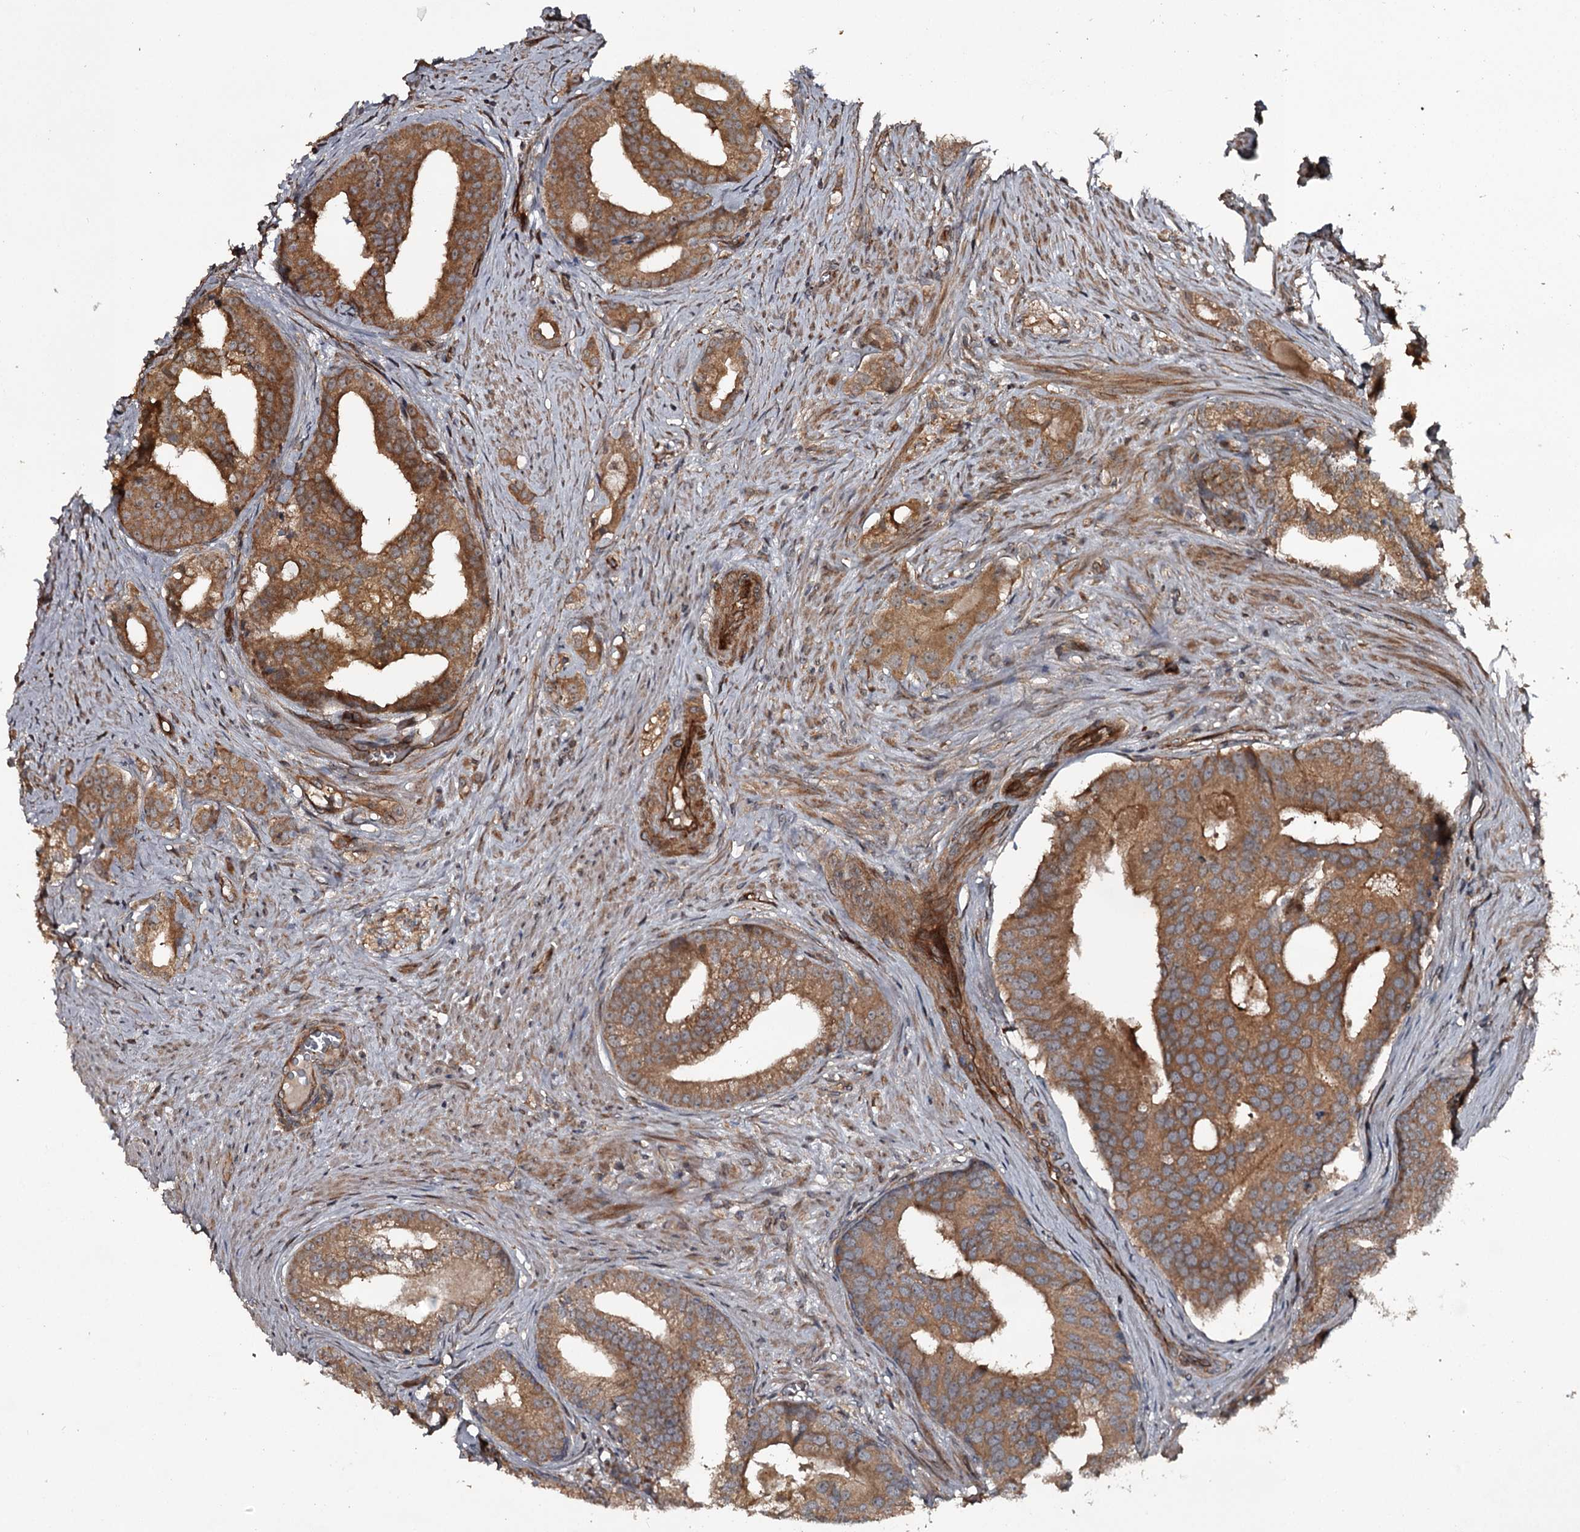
{"staining": {"intensity": "strong", "quantity": ">75%", "location": "cytoplasmic/membranous"}, "tissue": "prostate cancer", "cell_type": "Tumor cells", "image_type": "cancer", "snomed": [{"axis": "morphology", "description": "Adenocarcinoma, Low grade"}, {"axis": "topography", "description": "Prostate"}], "caption": "This is a histology image of IHC staining of prostate adenocarcinoma (low-grade), which shows strong expression in the cytoplasmic/membranous of tumor cells.", "gene": "RAB21", "patient": {"sex": "male", "age": 71}}